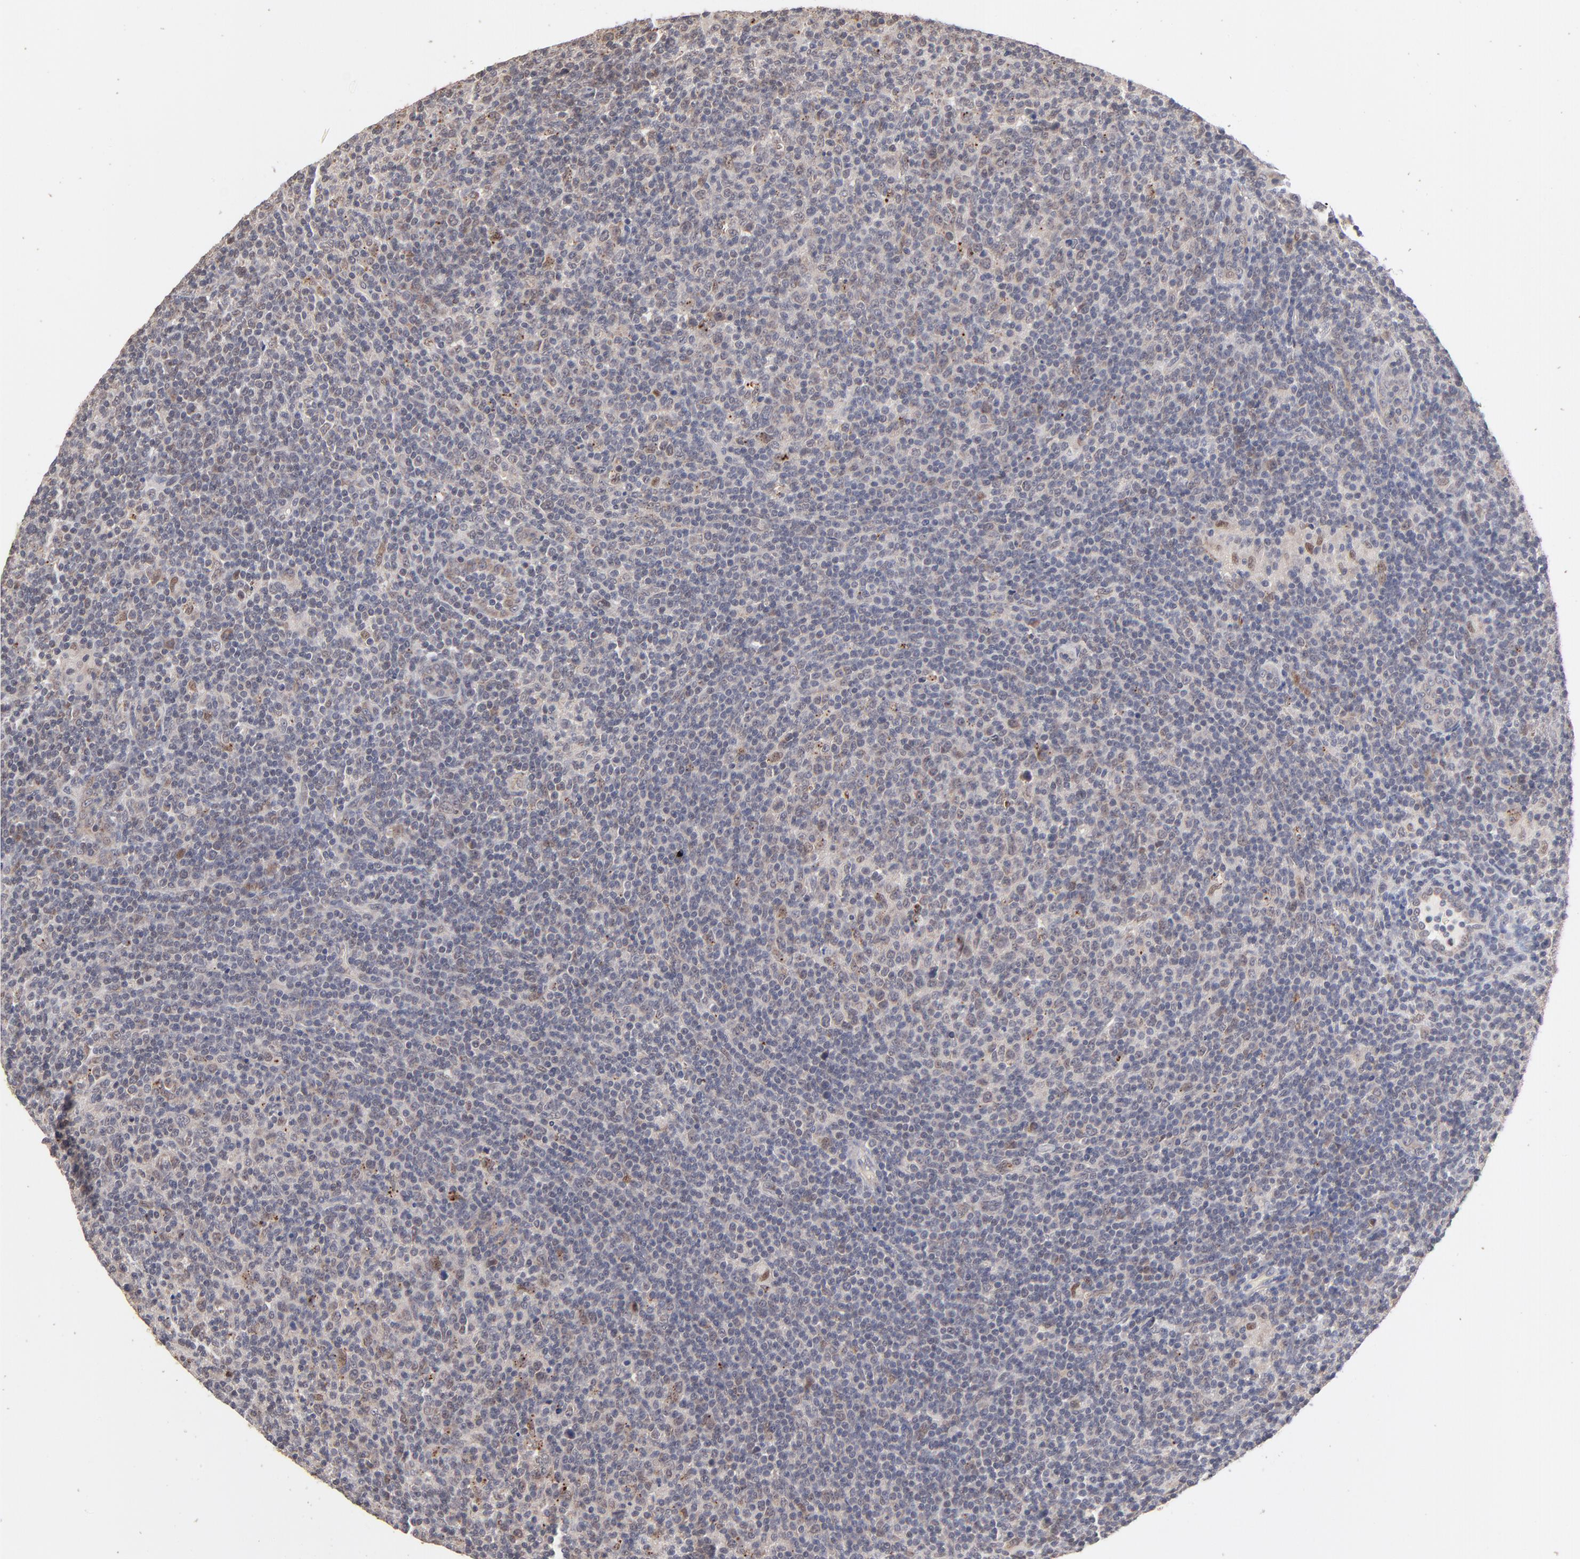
{"staining": {"intensity": "negative", "quantity": "none", "location": "none"}, "tissue": "lymphoma", "cell_type": "Tumor cells", "image_type": "cancer", "snomed": [{"axis": "morphology", "description": "Malignant lymphoma, non-Hodgkin's type, Low grade"}, {"axis": "topography", "description": "Lymph node"}], "caption": "Human low-grade malignant lymphoma, non-Hodgkin's type stained for a protein using IHC reveals no staining in tumor cells.", "gene": "MSL2", "patient": {"sex": "male", "age": 70}}